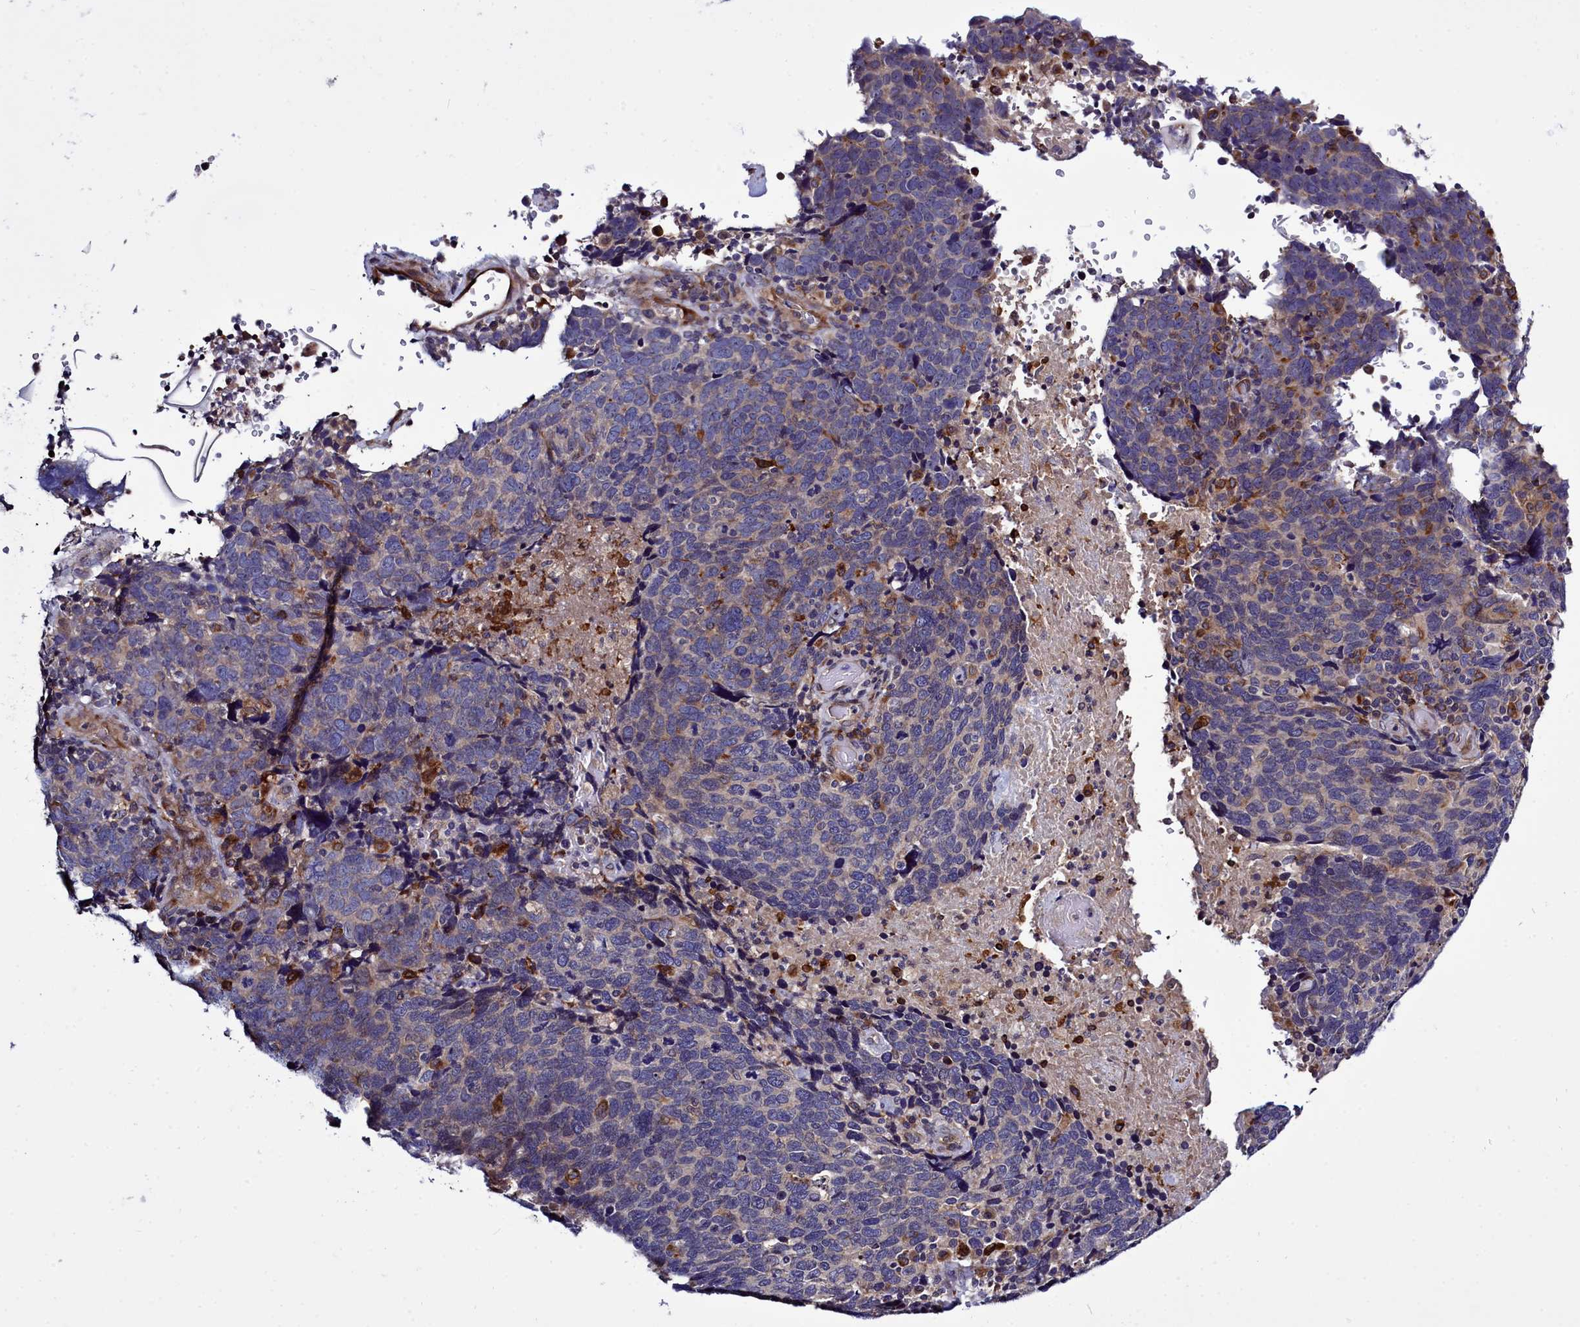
{"staining": {"intensity": "negative", "quantity": "none", "location": "none"}, "tissue": "cervical cancer", "cell_type": "Tumor cells", "image_type": "cancer", "snomed": [{"axis": "morphology", "description": "Squamous cell carcinoma, NOS"}, {"axis": "topography", "description": "Cervix"}], "caption": "DAB immunohistochemical staining of squamous cell carcinoma (cervical) displays no significant staining in tumor cells. The staining is performed using DAB brown chromogen with nuclei counter-stained in using hematoxylin.", "gene": "RAPGEF4", "patient": {"sex": "female", "age": 41}}